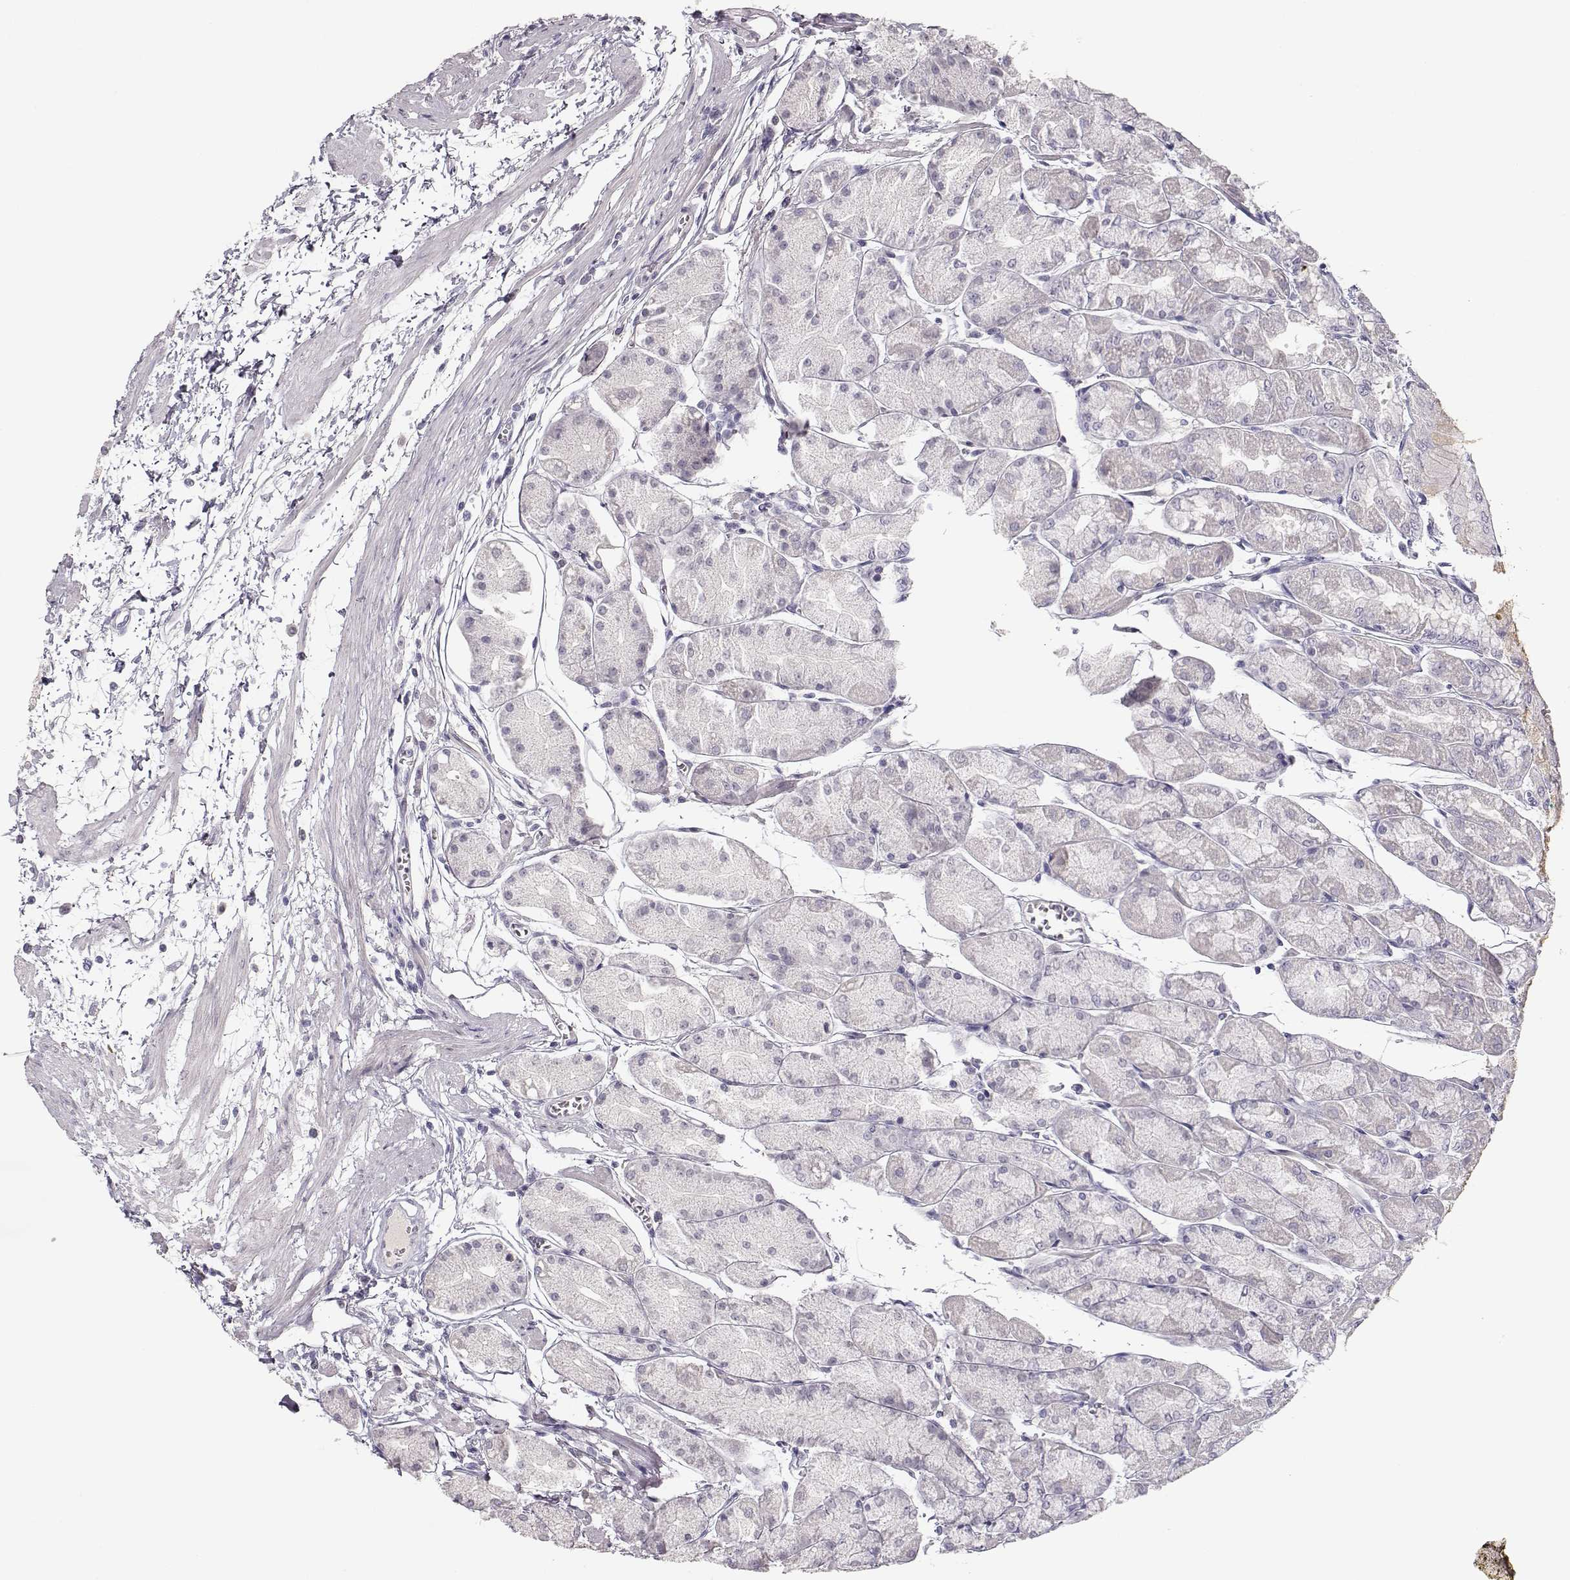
{"staining": {"intensity": "negative", "quantity": "none", "location": "none"}, "tissue": "stomach", "cell_type": "Glandular cells", "image_type": "normal", "snomed": [{"axis": "morphology", "description": "Normal tissue, NOS"}, {"axis": "topography", "description": "Stomach, upper"}], "caption": "High power microscopy histopathology image of an IHC histopathology image of benign stomach, revealing no significant staining in glandular cells.", "gene": "TKTL1", "patient": {"sex": "male", "age": 60}}